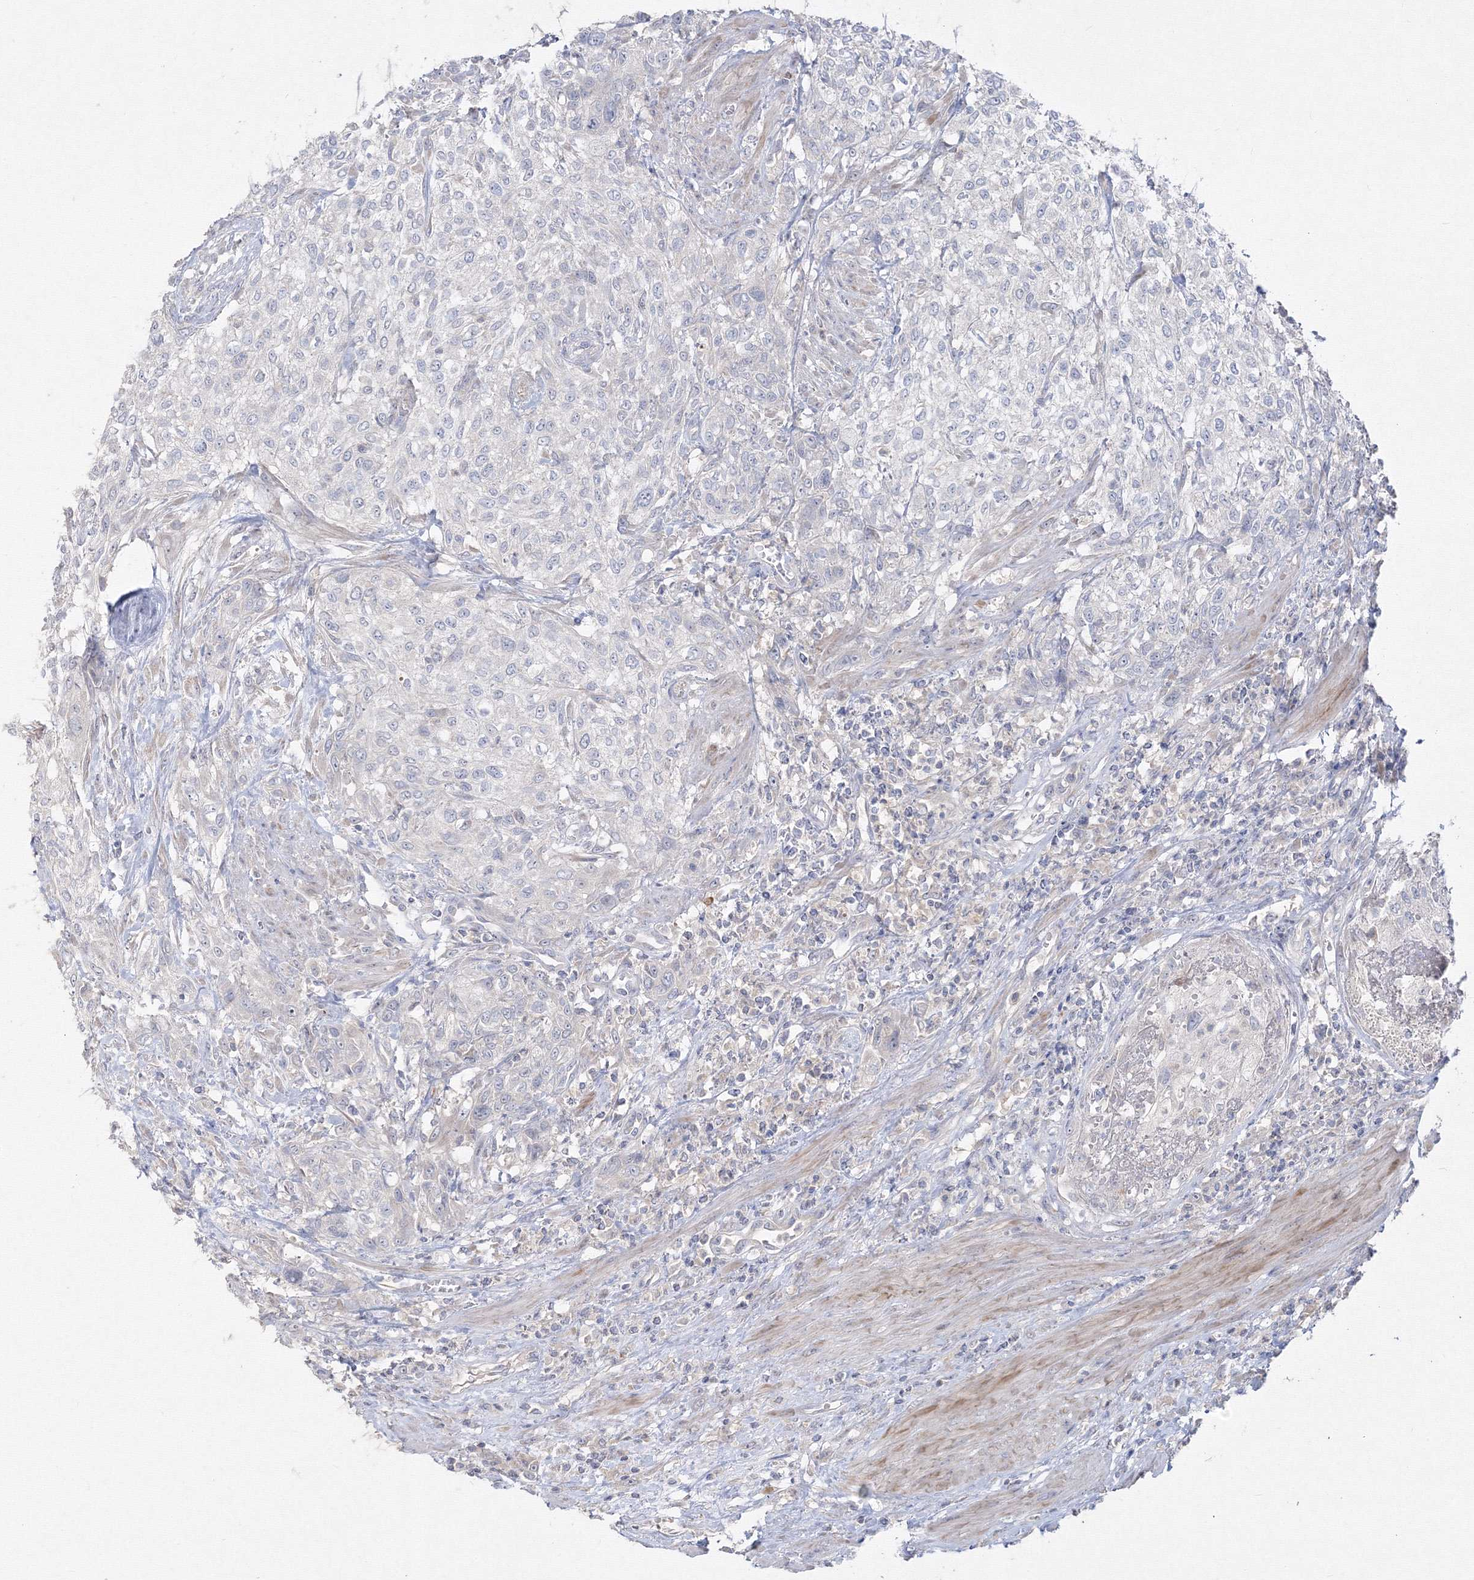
{"staining": {"intensity": "negative", "quantity": "none", "location": "none"}, "tissue": "urothelial cancer", "cell_type": "Tumor cells", "image_type": "cancer", "snomed": [{"axis": "morphology", "description": "Urothelial carcinoma, High grade"}, {"axis": "topography", "description": "Urinary bladder"}], "caption": "Histopathology image shows no protein staining in tumor cells of high-grade urothelial carcinoma tissue.", "gene": "FBXL8", "patient": {"sex": "male", "age": 35}}